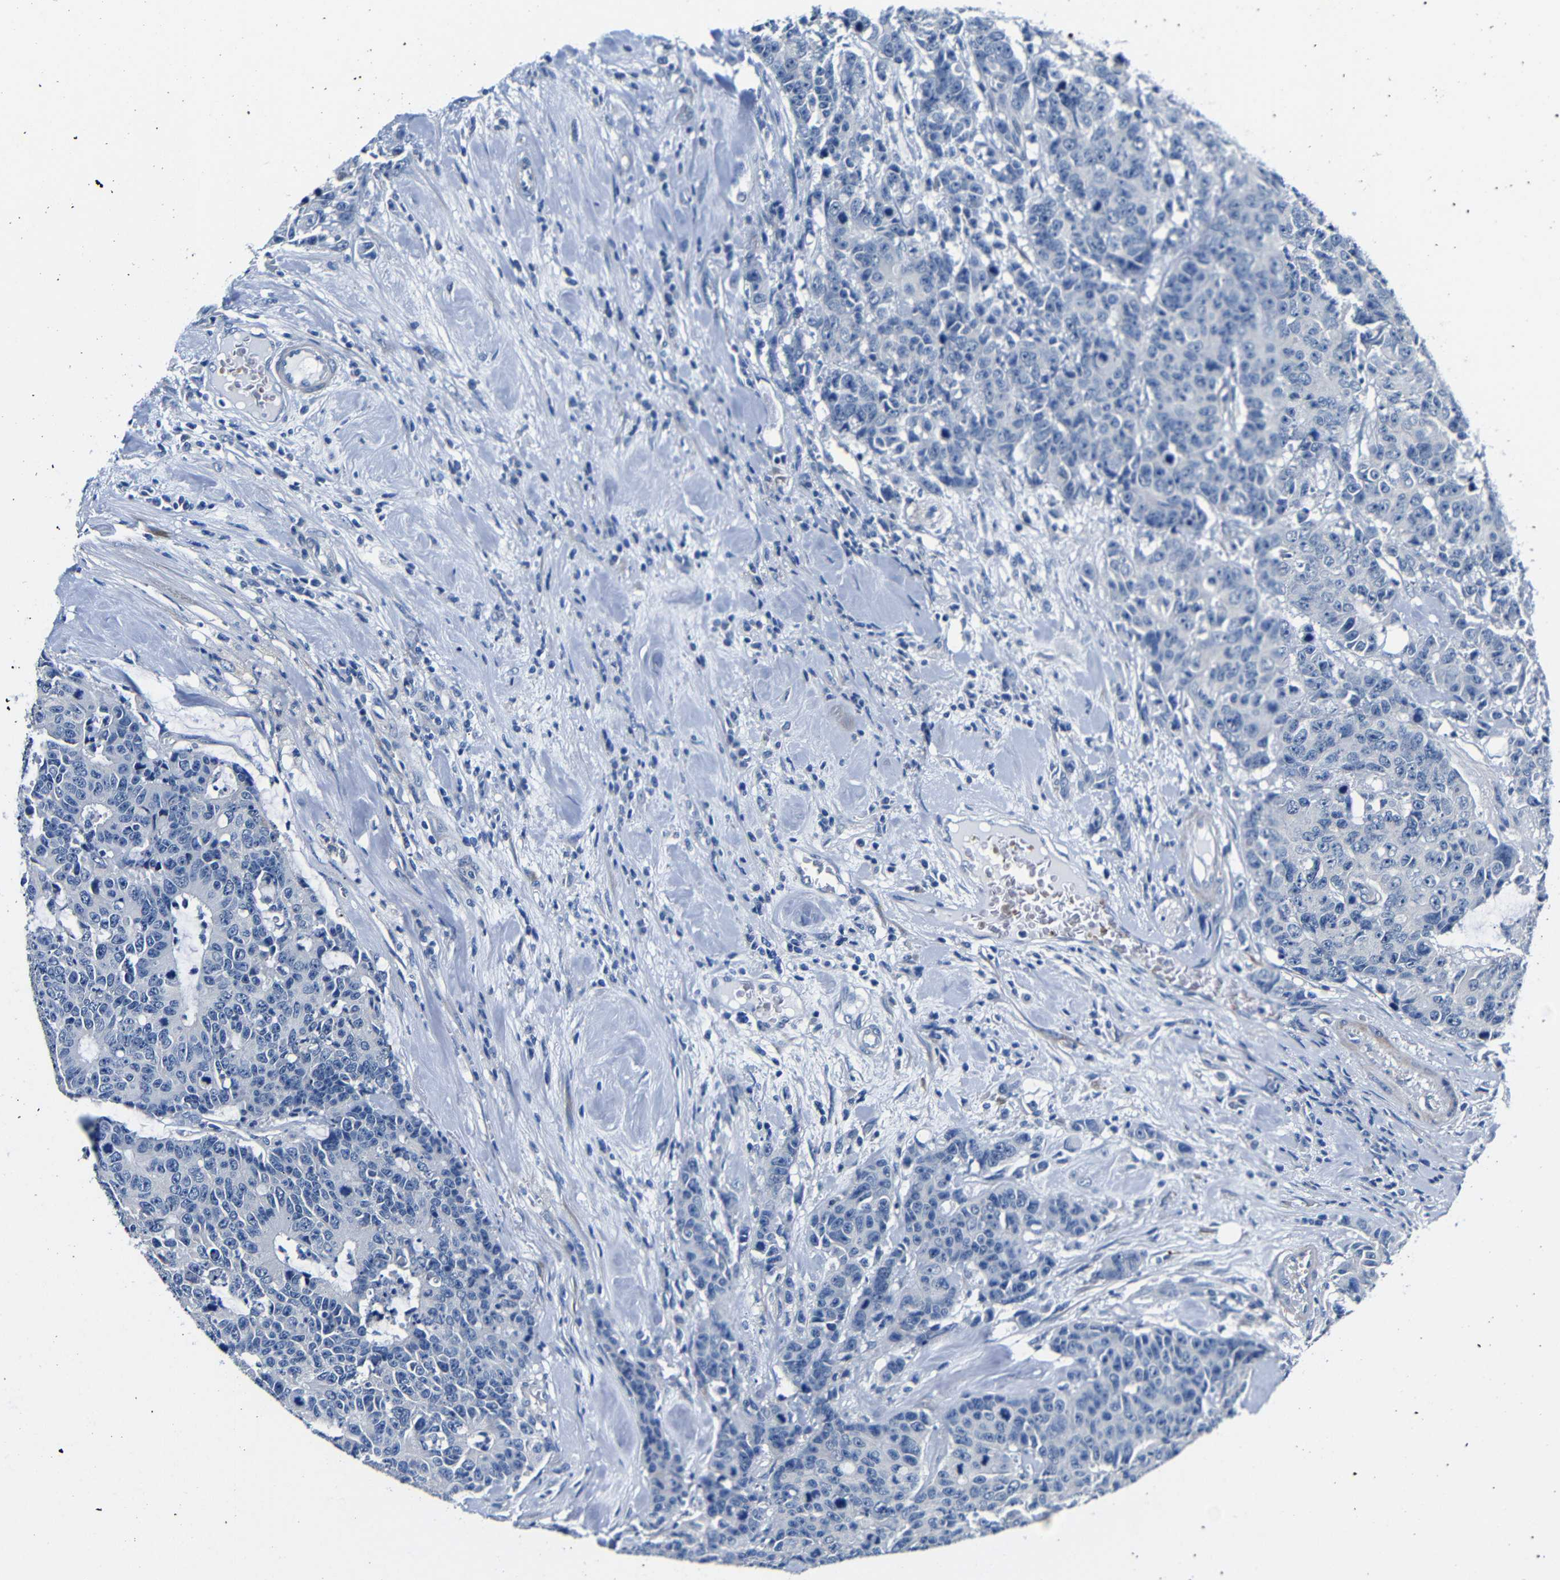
{"staining": {"intensity": "negative", "quantity": "none", "location": "none"}, "tissue": "colorectal cancer", "cell_type": "Tumor cells", "image_type": "cancer", "snomed": [{"axis": "morphology", "description": "Adenocarcinoma, NOS"}, {"axis": "topography", "description": "Colon"}], "caption": "Colorectal cancer (adenocarcinoma) was stained to show a protein in brown. There is no significant expression in tumor cells.", "gene": "TNFAIP1", "patient": {"sex": "female", "age": 86}}